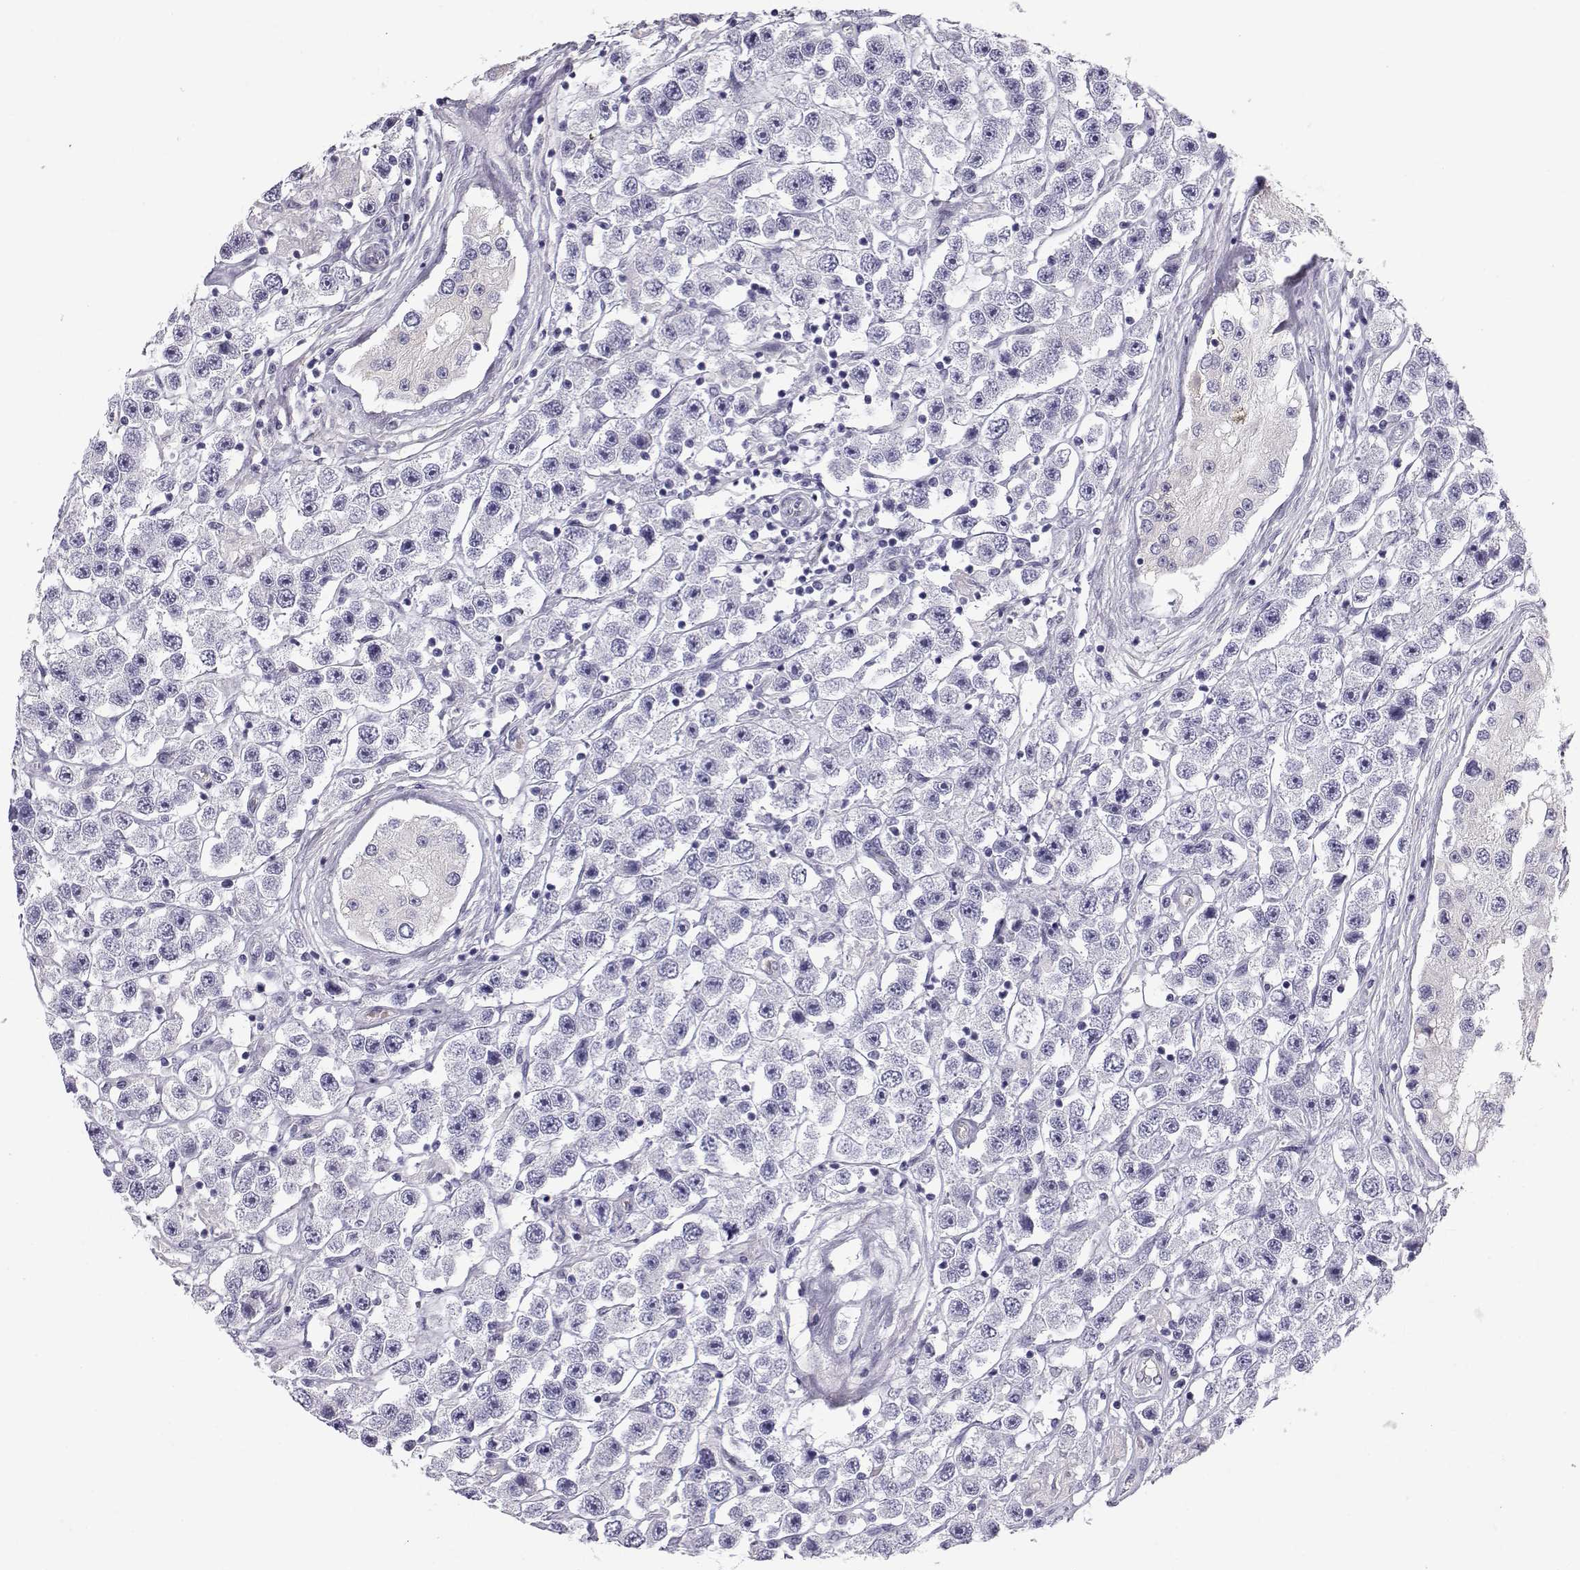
{"staining": {"intensity": "negative", "quantity": "none", "location": "none"}, "tissue": "testis cancer", "cell_type": "Tumor cells", "image_type": "cancer", "snomed": [{"axis": "morphology", "description": "Seminoma, NOS"}, {"axis": "topography", "description": "Testis"}], "caption": "High power microscopy micrograph of an IHC histopathology image of testis seminoma, revealing no significant positivity in tumor cells.", "gene": "RNASE12", "patient": {"sex": "male", "age": 45}}